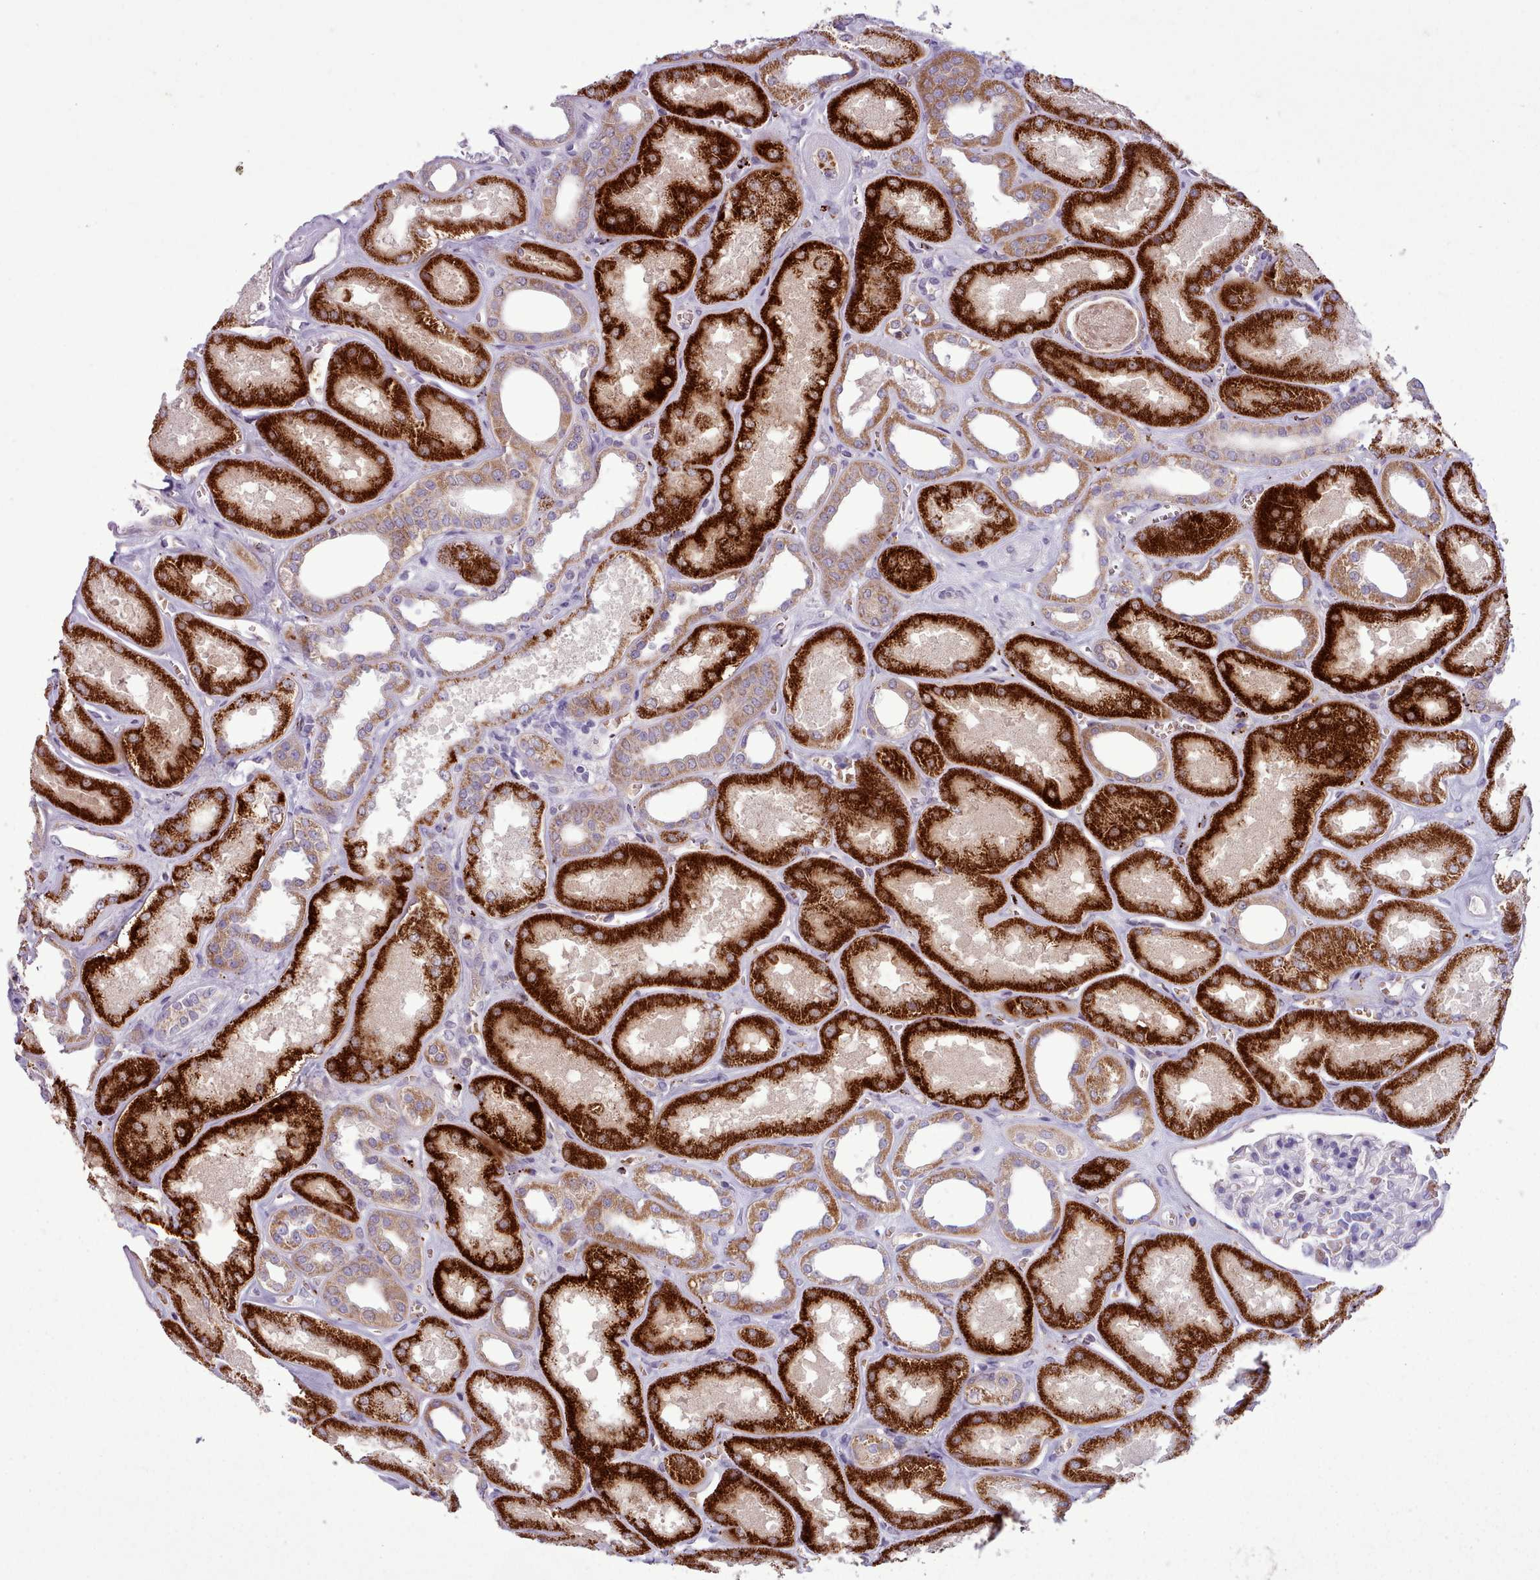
{"staining": {"intensity": "negative", "quantity": "none", "location": "none"}, "tissue": "kidney", "cell_type": "Cells in glomeruli", "image_type": "normal", "snomed": [{"axis": "morphology", "description": "Normal tissue, NOS"}, {"axis": "morphology", "description": "Adenocarcinoma, NOS"}, {"axis": "topography", "description": "Kidney"}], "caption": "Cells in glomeruli show no significant protein expression in normal kidney. The staining is performed using DAB (3,3'-diaminobenzidine) brown chromogen with nuclei counter-stained in using hematoxylin.", "gene": "AK4P3", "patient": {"sex": "female", "age": 68}}